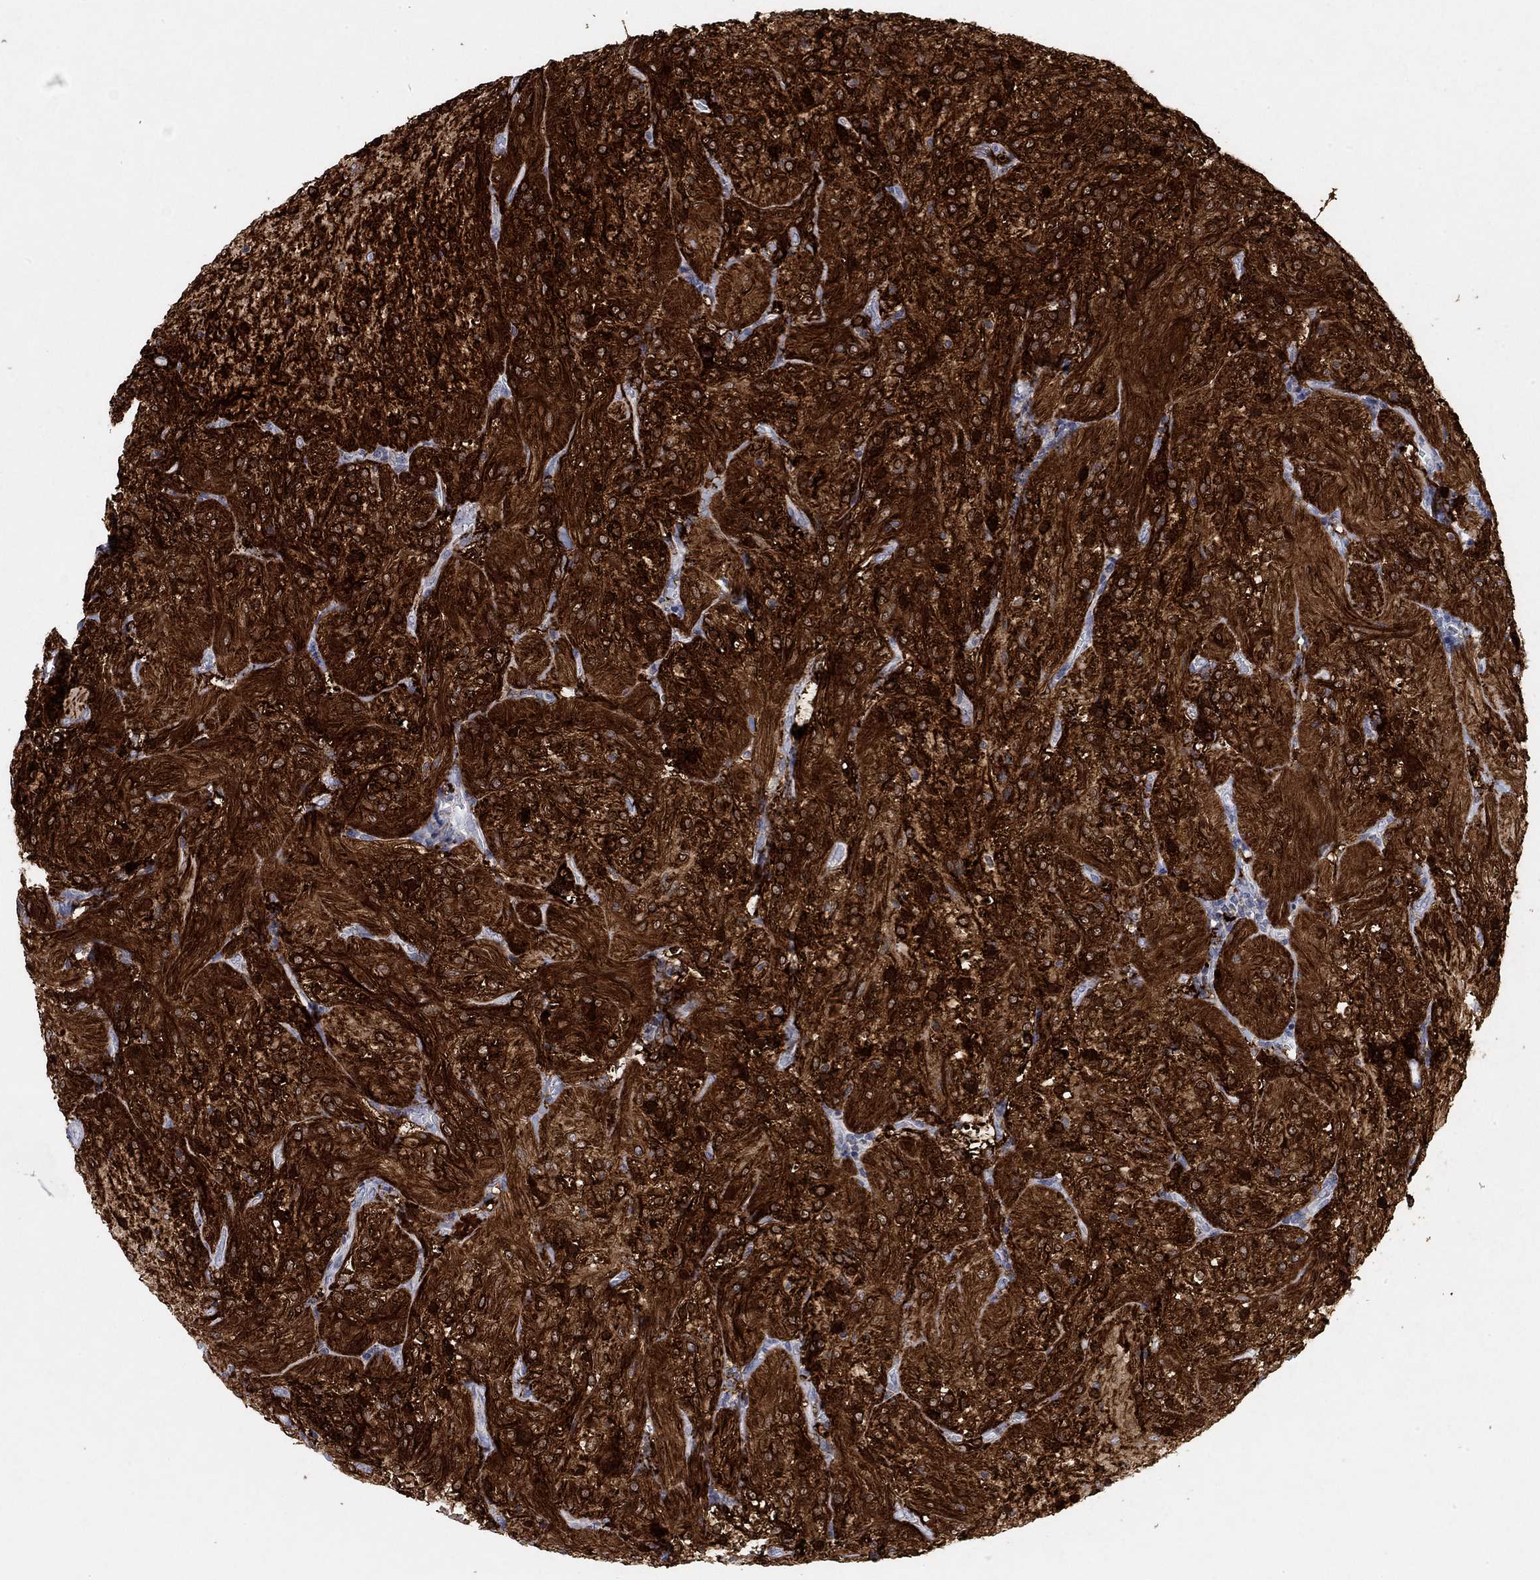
{"staining": {"intensity": "negative", "quantity": "none", "location": "none"}, "tissue": "glioma", "cell_type": "Tumor cells", "image_type": "cancer", "snomed": [{"axis": "morphology", "description": "Glioma, malignant, Low grade"}, {"axis": "topography", "description": "Brain"}], "caption": "The immunohistochemistry (IHC) histopathology image has no significant expression in tumor cells of glioma tissue.", "gene": "VAT1L", "patient": {"sex": "male", "age": 3}}